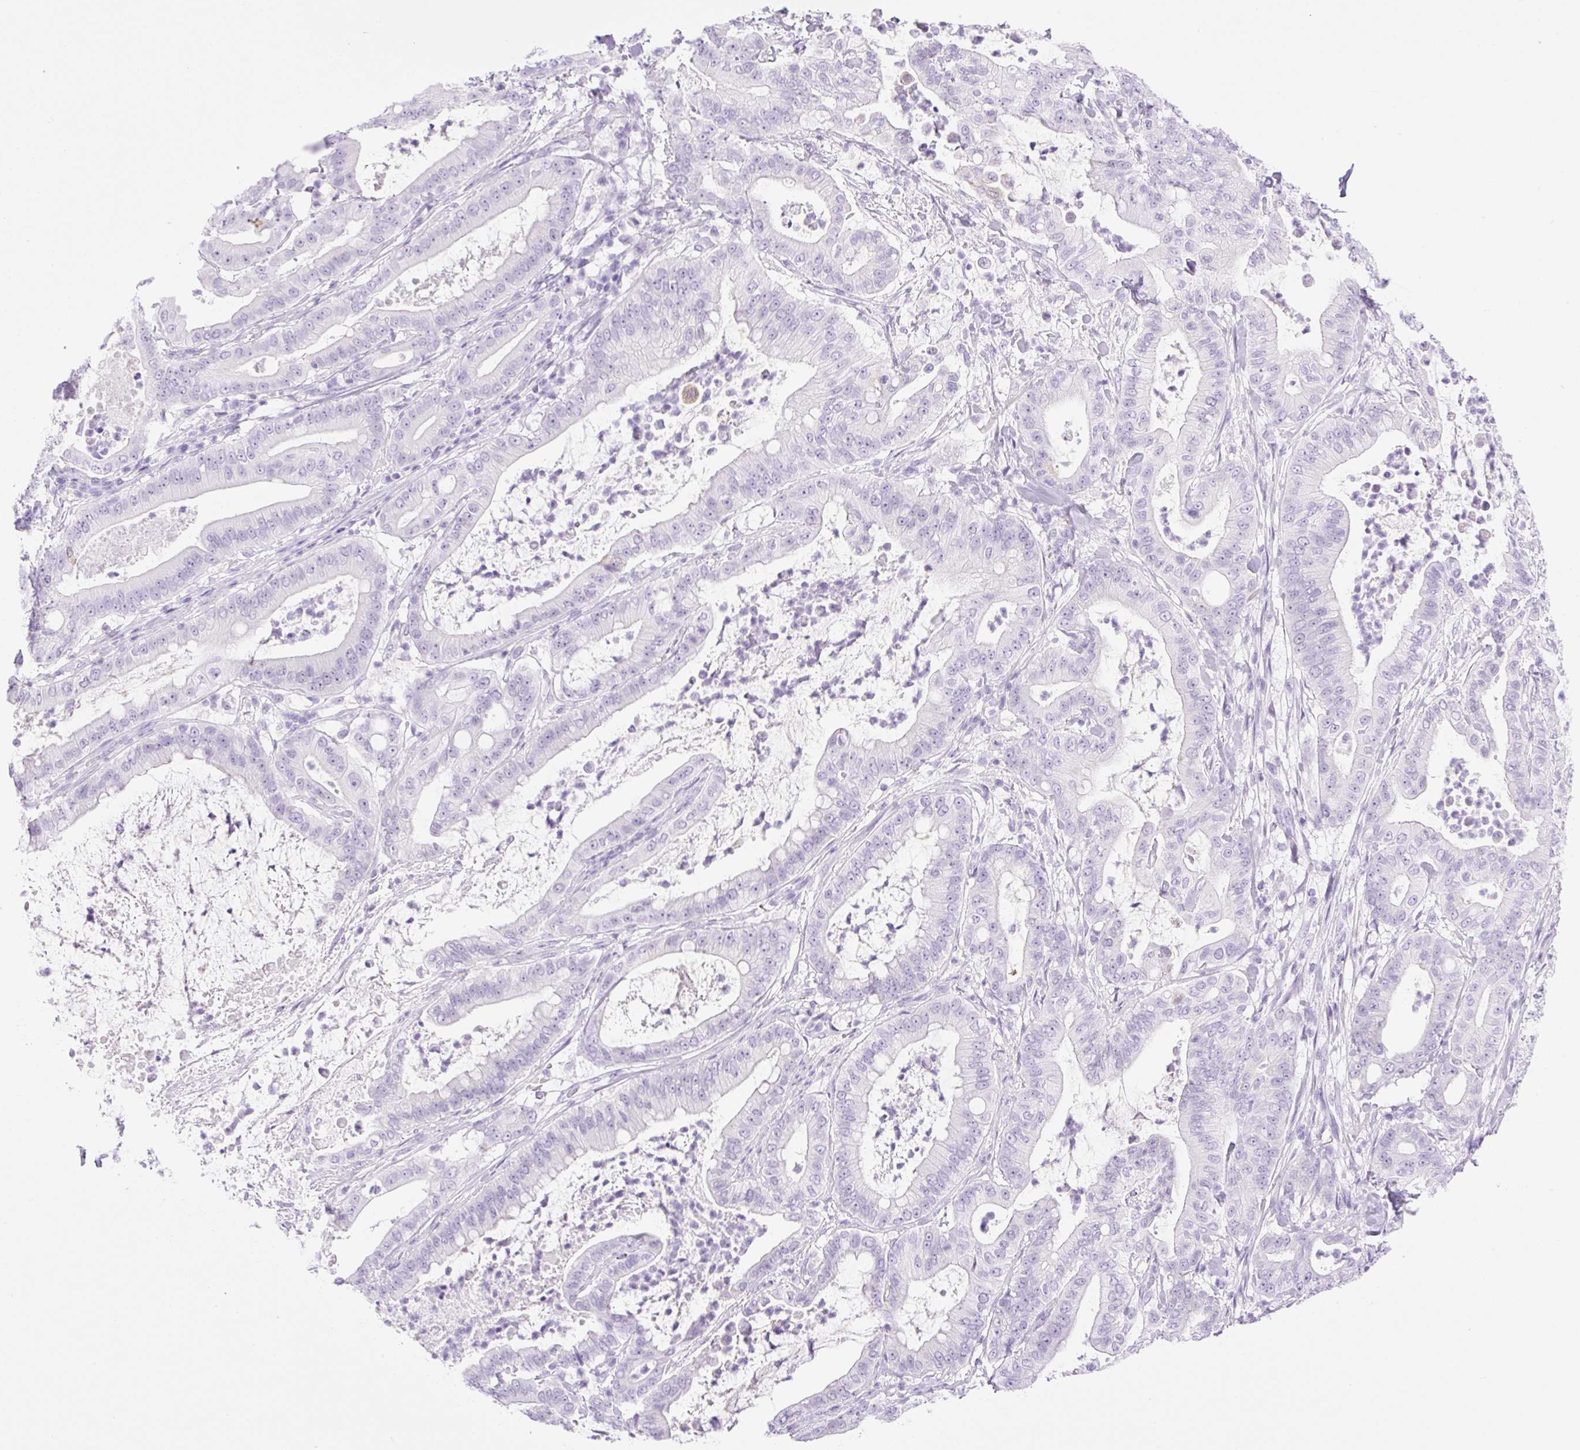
{"staining": {"intensity": "negative", "quantity": "none", "location": "none"}, "tissue": "pancreatic cancer", "cell_type": "Tumor cells", "image_type": "cancer", "snomed": [{"axis": "morphology", "description": "Adenocarcinoma, NOS"}, {"axis": "topography", "description": "Pancreas"}], "caption": "IHC micrograph of neoplastic tissue: human pancreatic cancer (adenocarcinoma) stained with DAB shows no significant protein expression in tumor cells.", "gene": "SPRR4", "patient": {"sex": "male", "age": 71}}